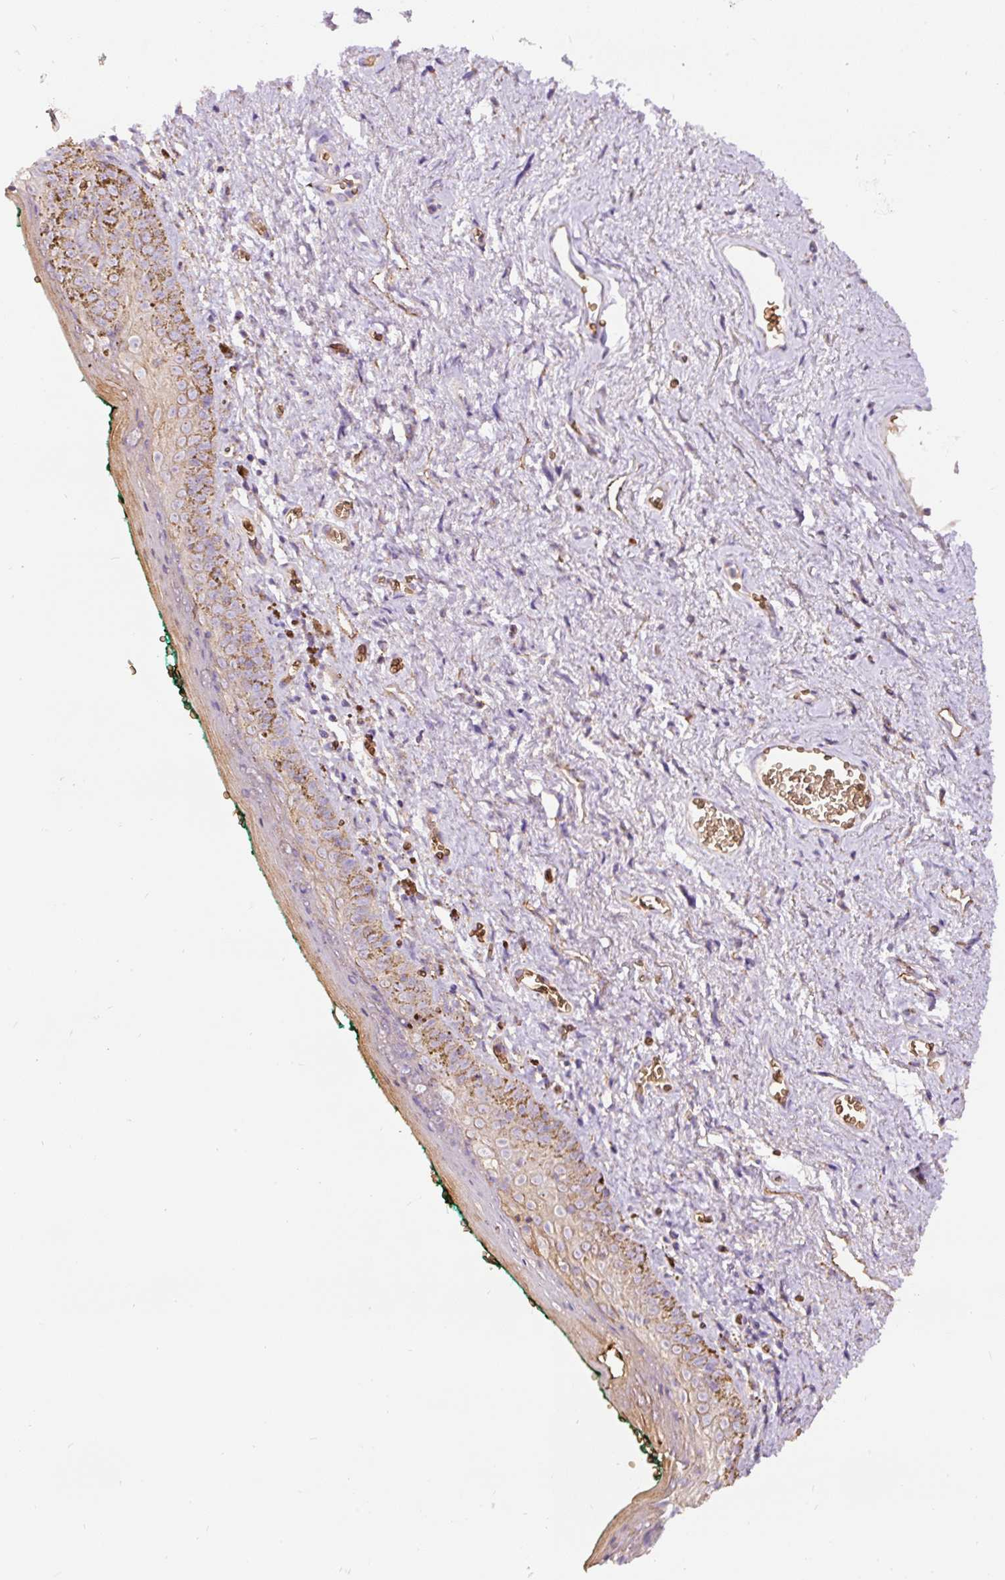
{"staining": {"intensity": "moderate", "quantity": "25%-75%", "location": "cytoplasmic/membranous"}, "tissue": "vagina", "cell_type": "Squamous epithelial cells", "image_type": "normal", "snomed": [{"axis": "morphology", "description": "Normal tissue, NOS"}, {"axis": "topography", "description": "Vulva"}, {"axis": "topography", "description": "Vagina"}, {"axis": "topography", "description": "Peripheral nerve tissue"}], "caption": "High-power microscopy captured an IHC micrograph of benign vagina, revealing moderate cytoplasmic/membranous positivity in about 25%-75% of squamous epithelial cells. (DAB (3,3'-diaminobenzidine) = brown stain, brightfield microscopy at high magnification).", "gene": "PRRC2A", "patient": {"sex": "female", "age": 66}}